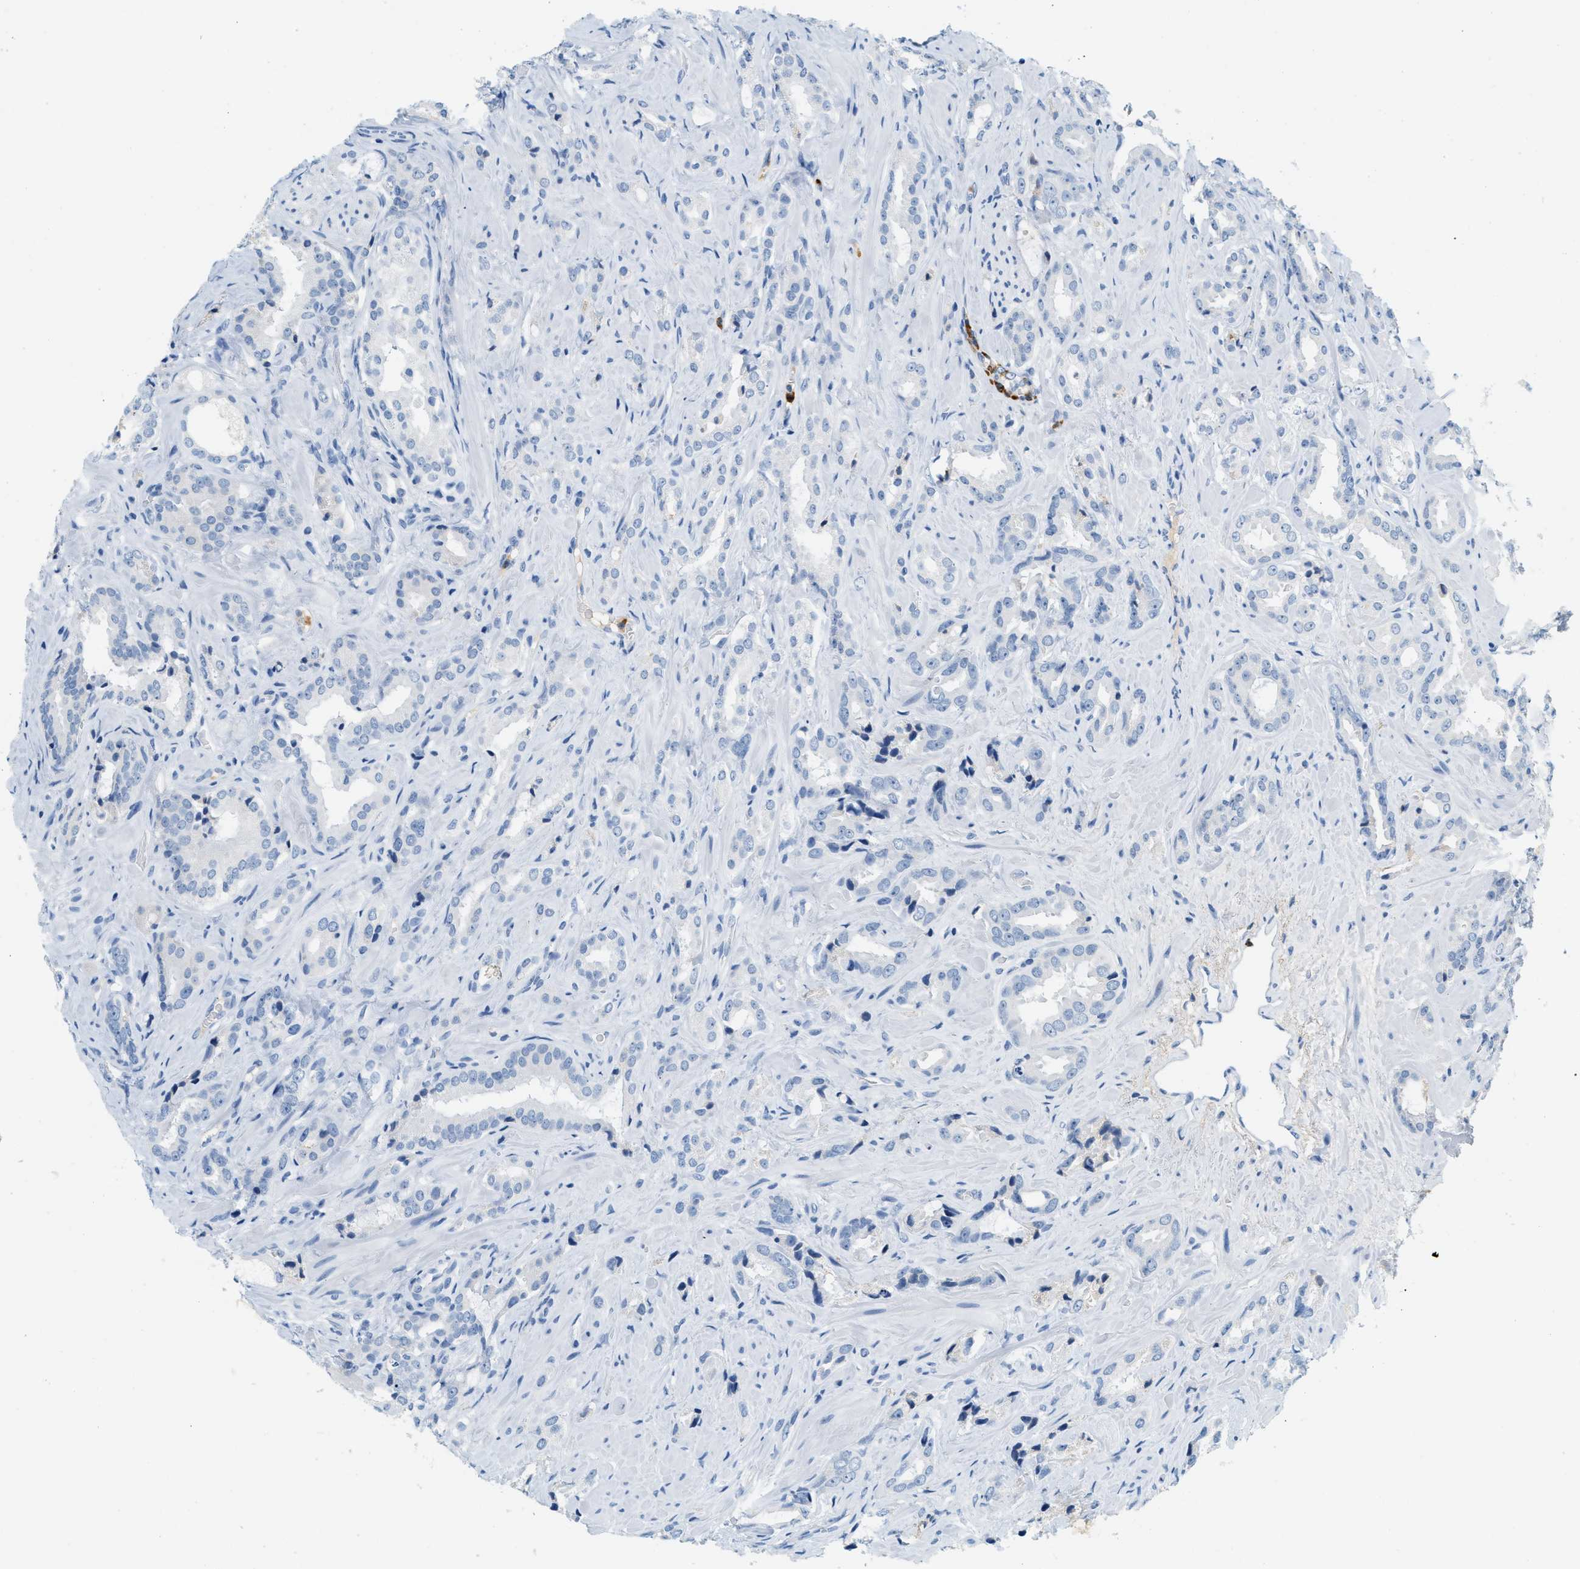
{"staining": {"intensity": "negative", "quantity": "none", "location": "none"}, "tissue": "prostate cancer", "cell_type": "Tumor cells", "image_type": "cancer", "snomed": [{"axis": "morphology", "description": "Adenocarcinoma, High grade"}, {"axis": "topography", "description": "Prostate"}], "caption": "The immunohistochemistry (IHC) histopathology image has no significant staining in tumor cells of adenocarcinoma (high-grade) (prostate) tissue.", "gene": "LCN2", "patient": {"sex": "male", "age": 64}}